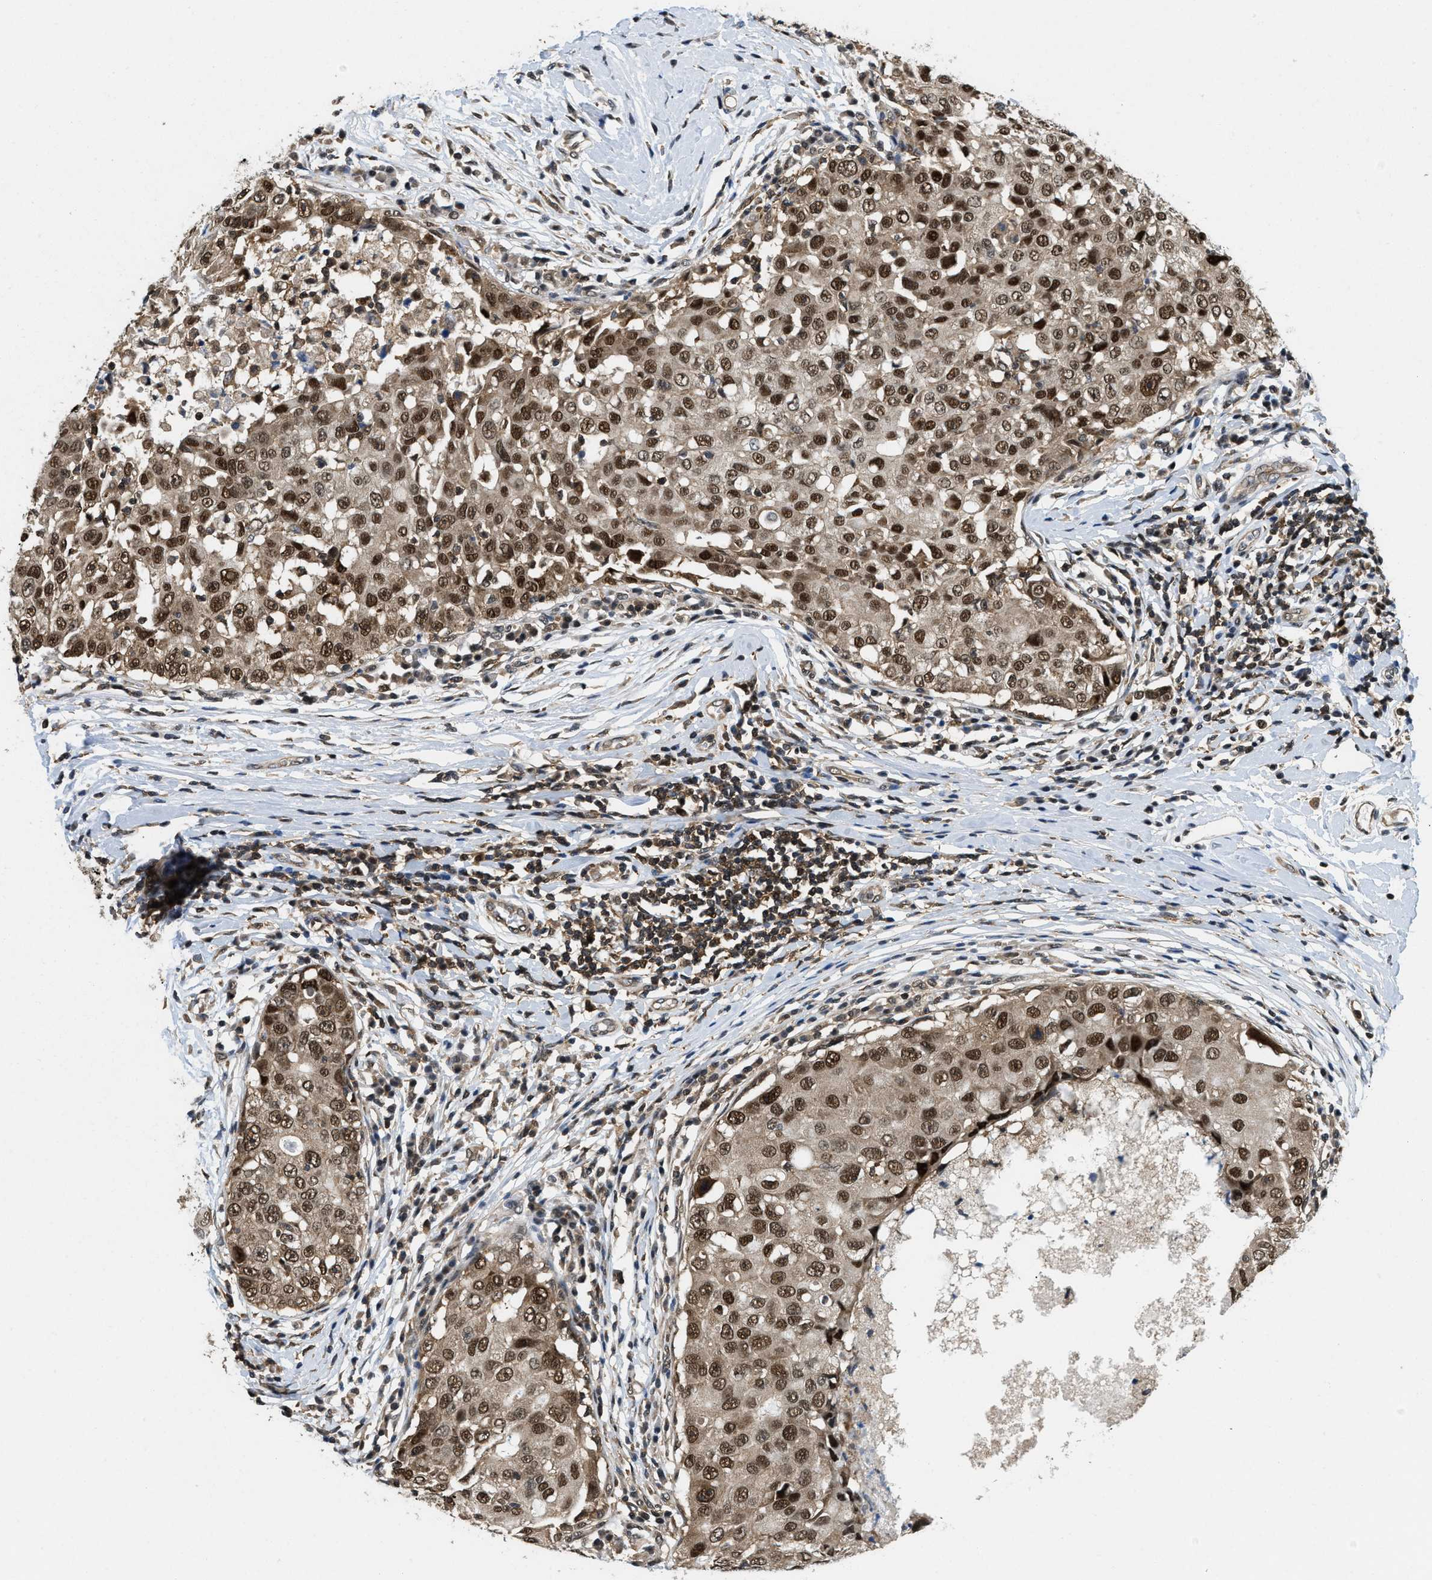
{"staining": {"intensity": "moderate", "quantity": ">75%", "location": "cytoplasmic/membranous,nuclear"}, "tissue": "breast cancer", "cell_type": "Tumor cells", "image_type": "cancer", "snomed": [{"axis": "morphology", "description": "Duct carcinoma"}, {"axis": "topography", "description": "Breast"}], "caption": "Immunohistochemistry (IHC) micrograph of neoplastic tissue: human intraductal carcinoma (breast) stained using IHC displays medium levels of moderate protein expression localized specifically in the cytoplasmic/membranous and nuclear of tumor cells, appearing as a cytoplasmic/membranous and nuclear brown color.", "gene": "ATF7IP", "patient": {"sex": "female", "age": 27}}